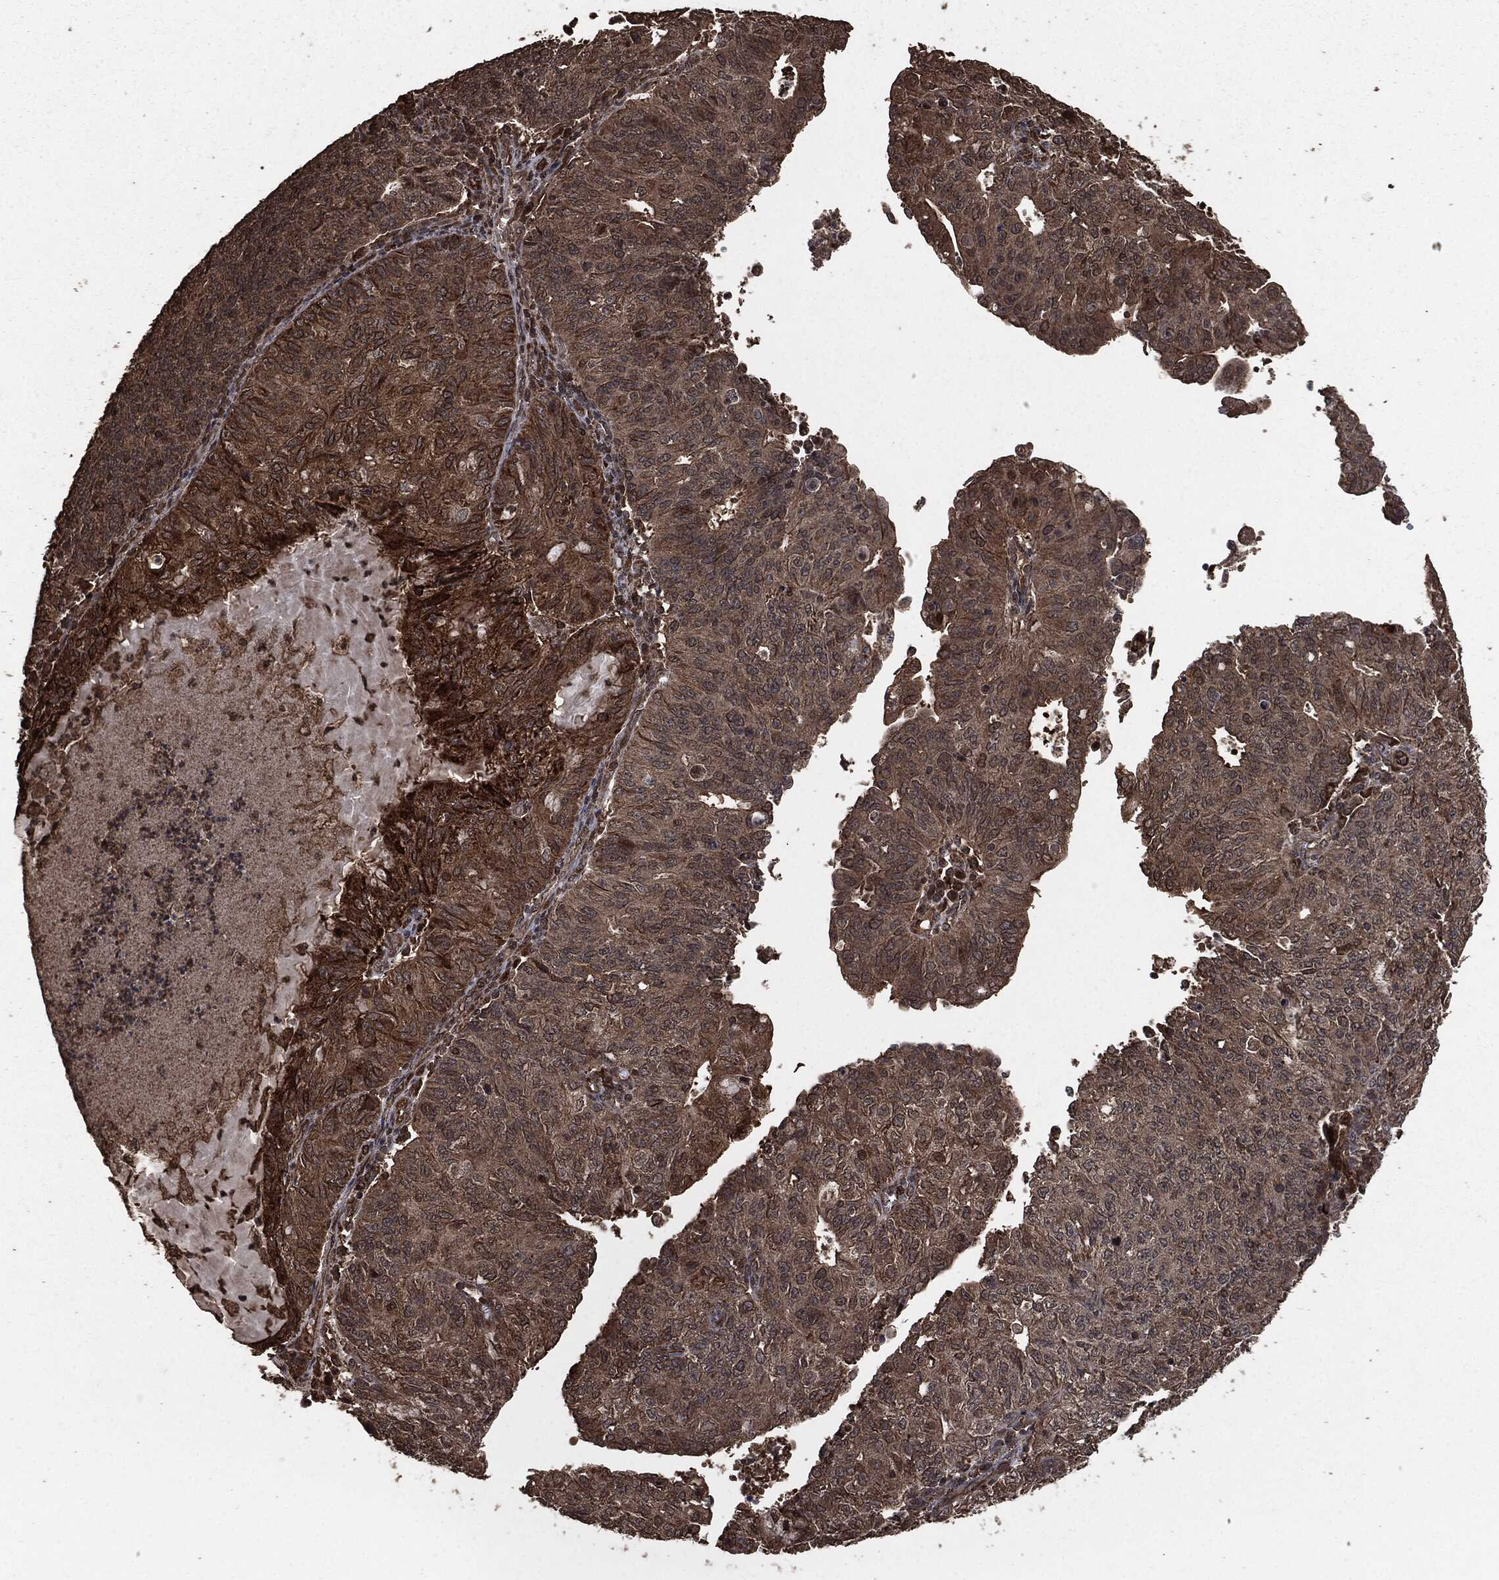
{"staining": {"intensity": "strong", "quantity": "<25%", "location": "cytoplasmic/membranous"}, "tissue": "endometrial cancer", "cell_type": "Tumor cells", "image_type": "cancer", "snomed": [{"axis": "morphology", "description": "Adenocarcinoma, NOS"}, {"axis": "topography", "description": "Endometrium"}], "caption": "Endometrial cancer (adenocarcinoma) tissue reveals strong cytoplasmic/membranous expression in approximately <25% of tumor cells The protein is stained brown, and the nuclei are stained in blue (DAB IHC with brightfield microscopy, high magnification).", "gene": "EGFR", "patient": {"sex": "female", "age": 82}}